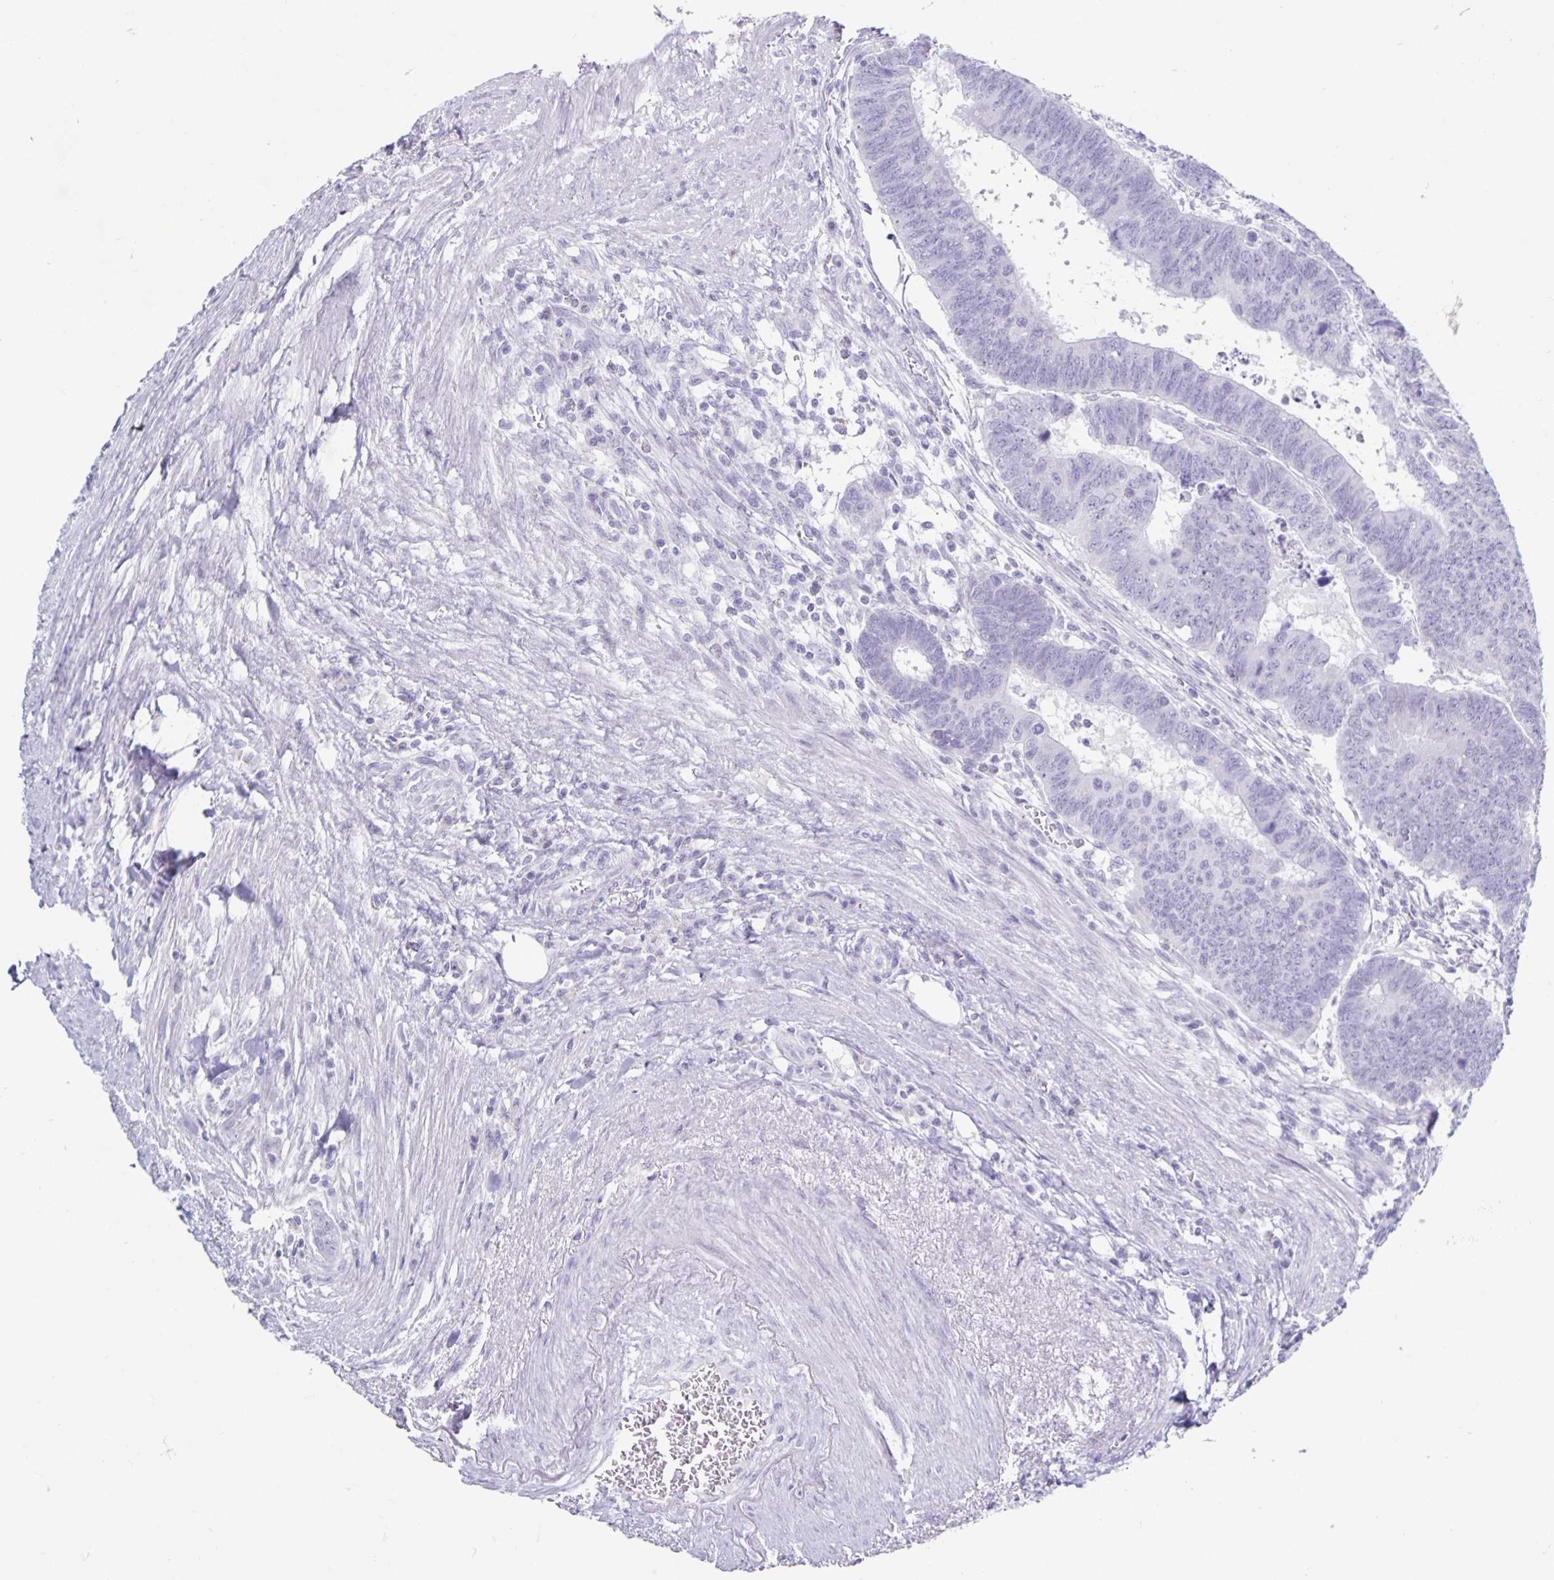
{"staining": {"intensity": "negative", "quantity": "none", "location": "none"}, "tissue": "colorectal cancer", "cell_type": "Tumor cells", "image_type": "cancer", "snomed": [{"axis": "morphology", "description": "Adenocarcinoma, NOS"}, {"axis": "topography", "description": "Colon"}], "caption": "High power microscopy histopathology image of an immunohistochemistry image of colorectal cancer, revealing no significant staining in tumor cells.", "gene": "CT45A5", "patient": {"sex": "male", "age": 62}}